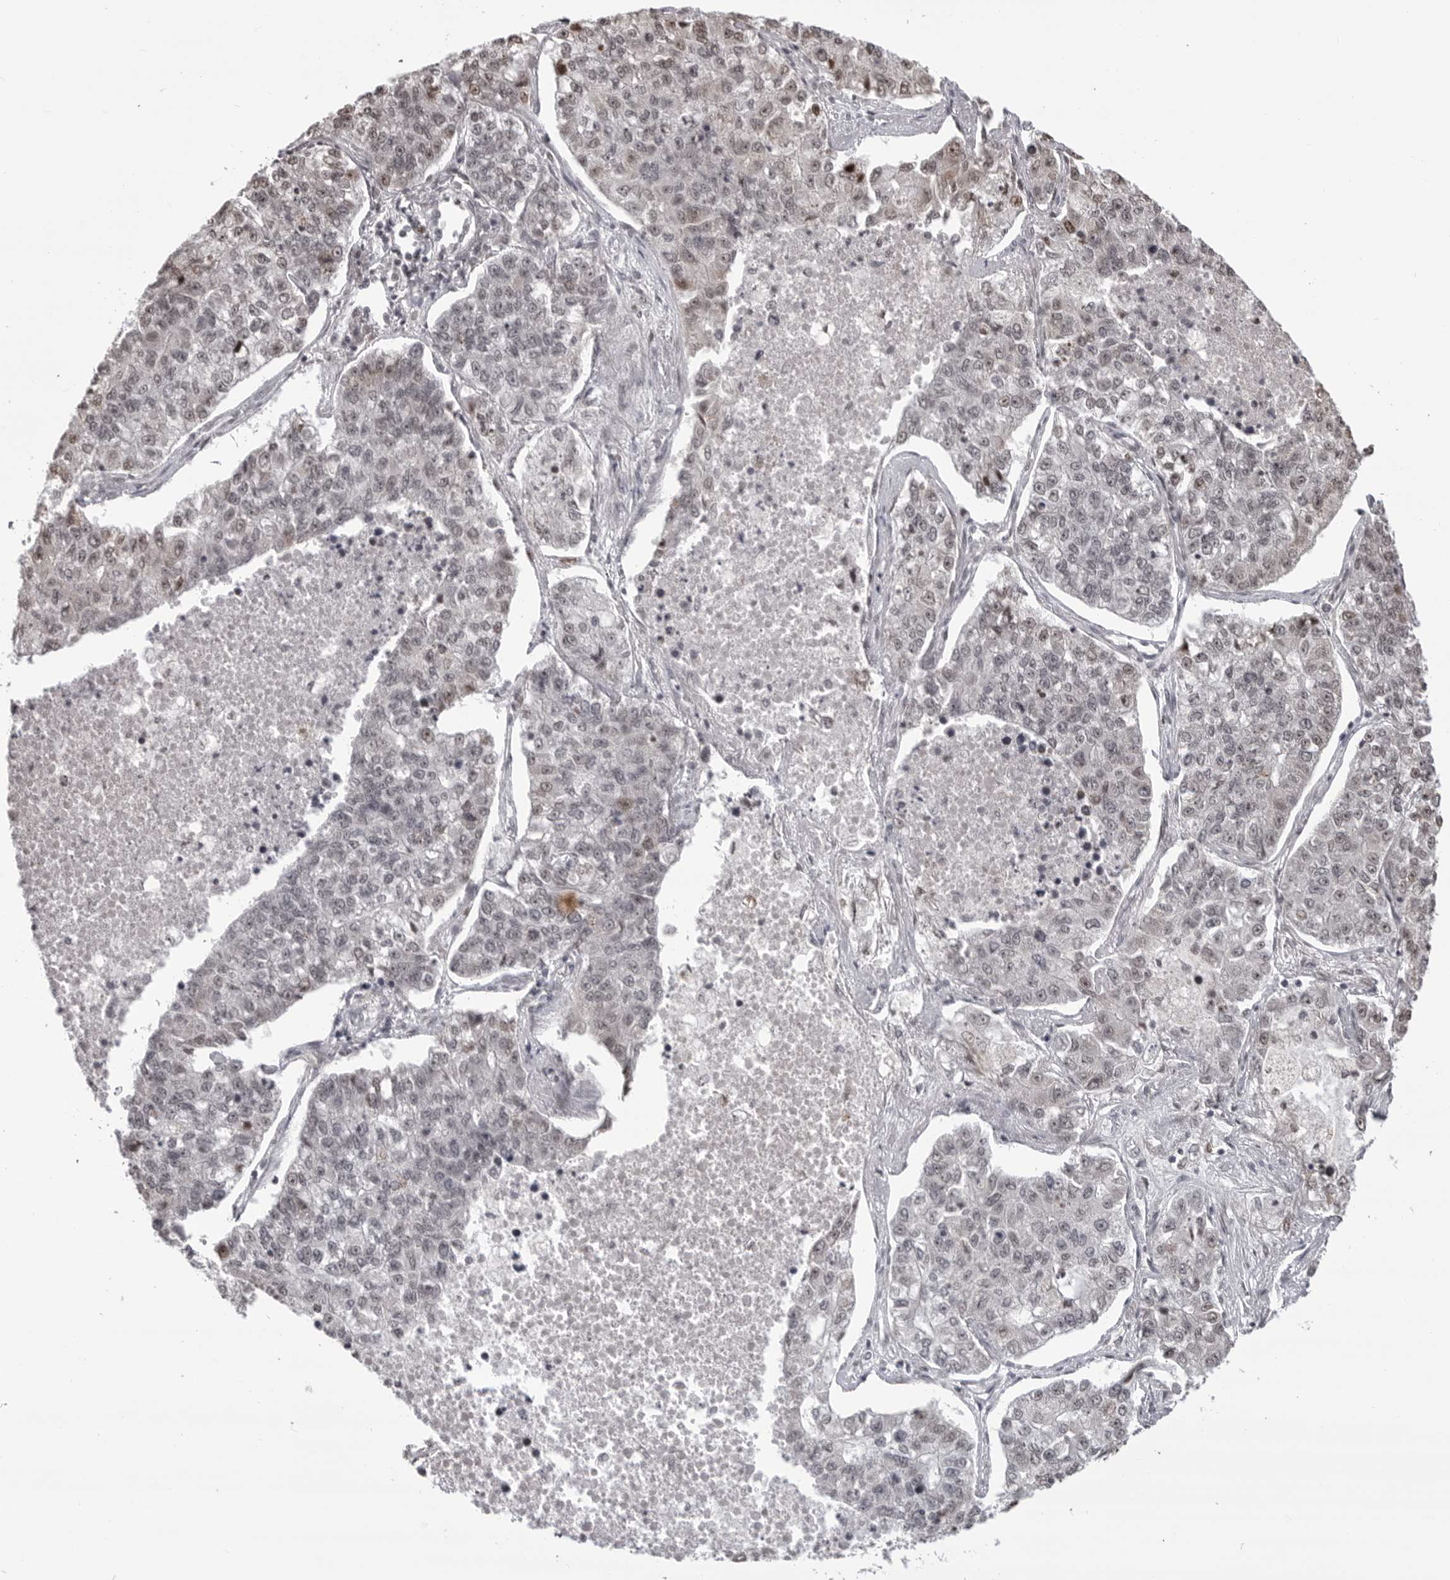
{"staining": {"intensity": "weak", "quantity": "<25%", "location": "nuclear"}, "tissue": "lung cancer", "cell_type": "Tumor cells", "image_type": "cancer", "snomed": [{"axis": "morphology", "description": "Adenocarcinoma, NOS"}, {"axis": "topography", "description": "Lung"}], "caption": "High magnification brightfield microscopy of adenocarcinoma (lung) stained with DAB (brown) and counterstained with hematoxylin (blue): tumor cells show no significant expression.", "gene": "PHF3", "patient": {"sex": "male", "age": 49}}